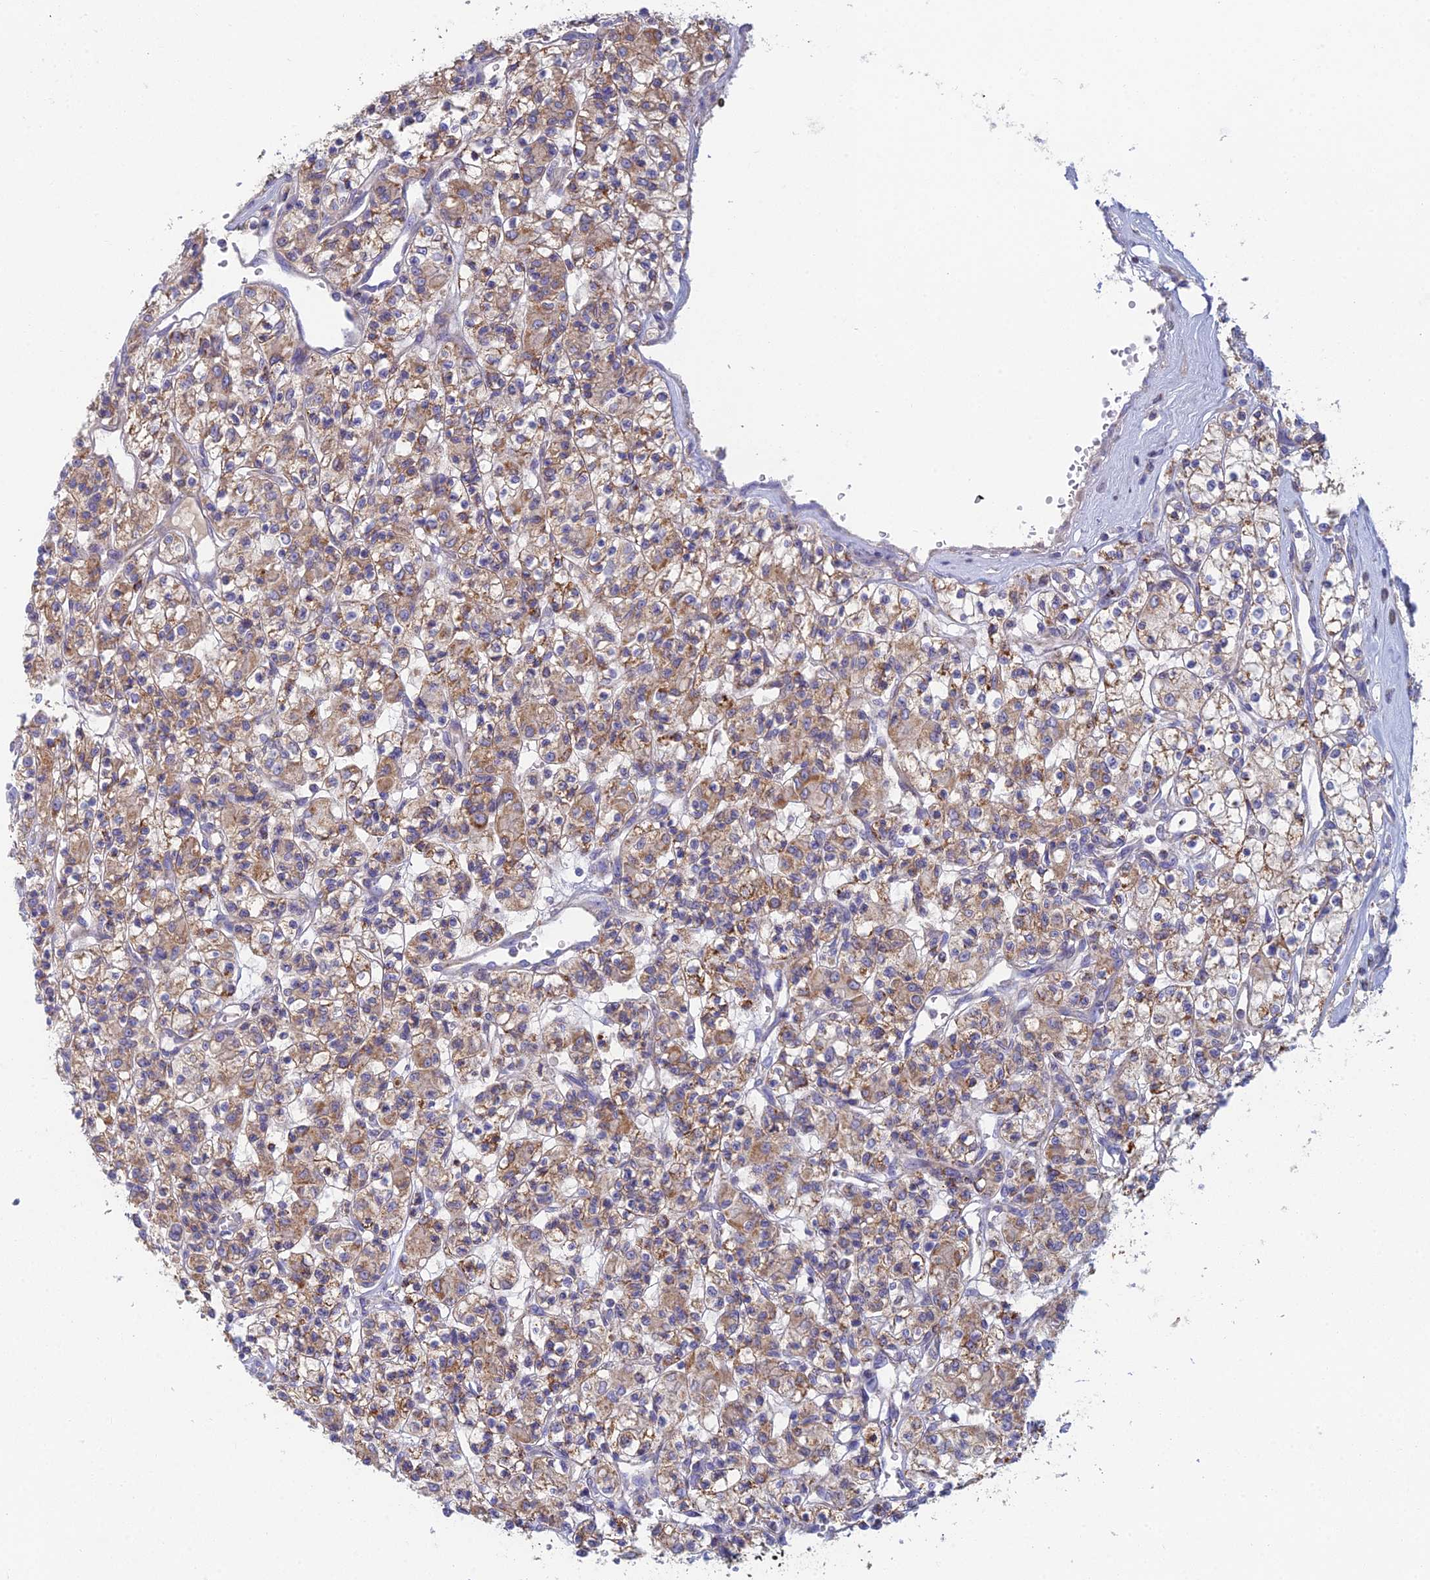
{"staining": {"intensity": "weak", "quantity": ">75%", "location": "cytoplasmic/membranous"}, "tissue": "renal cancer", "cell_type": "Tumor cells", "image_type": "cancer", "snomed": [{"axis": "morphology", "description": "Adenocarcinoma, NOS"}, {"axis": "topography", "description": "Kidney"}], "caption": "Renal cancer (adenocarcinoma) stained with a protein marker displays weak staining in tumor cells.", "gene": "IFTAP", "patient": {"sex": "female", "age": 59}}